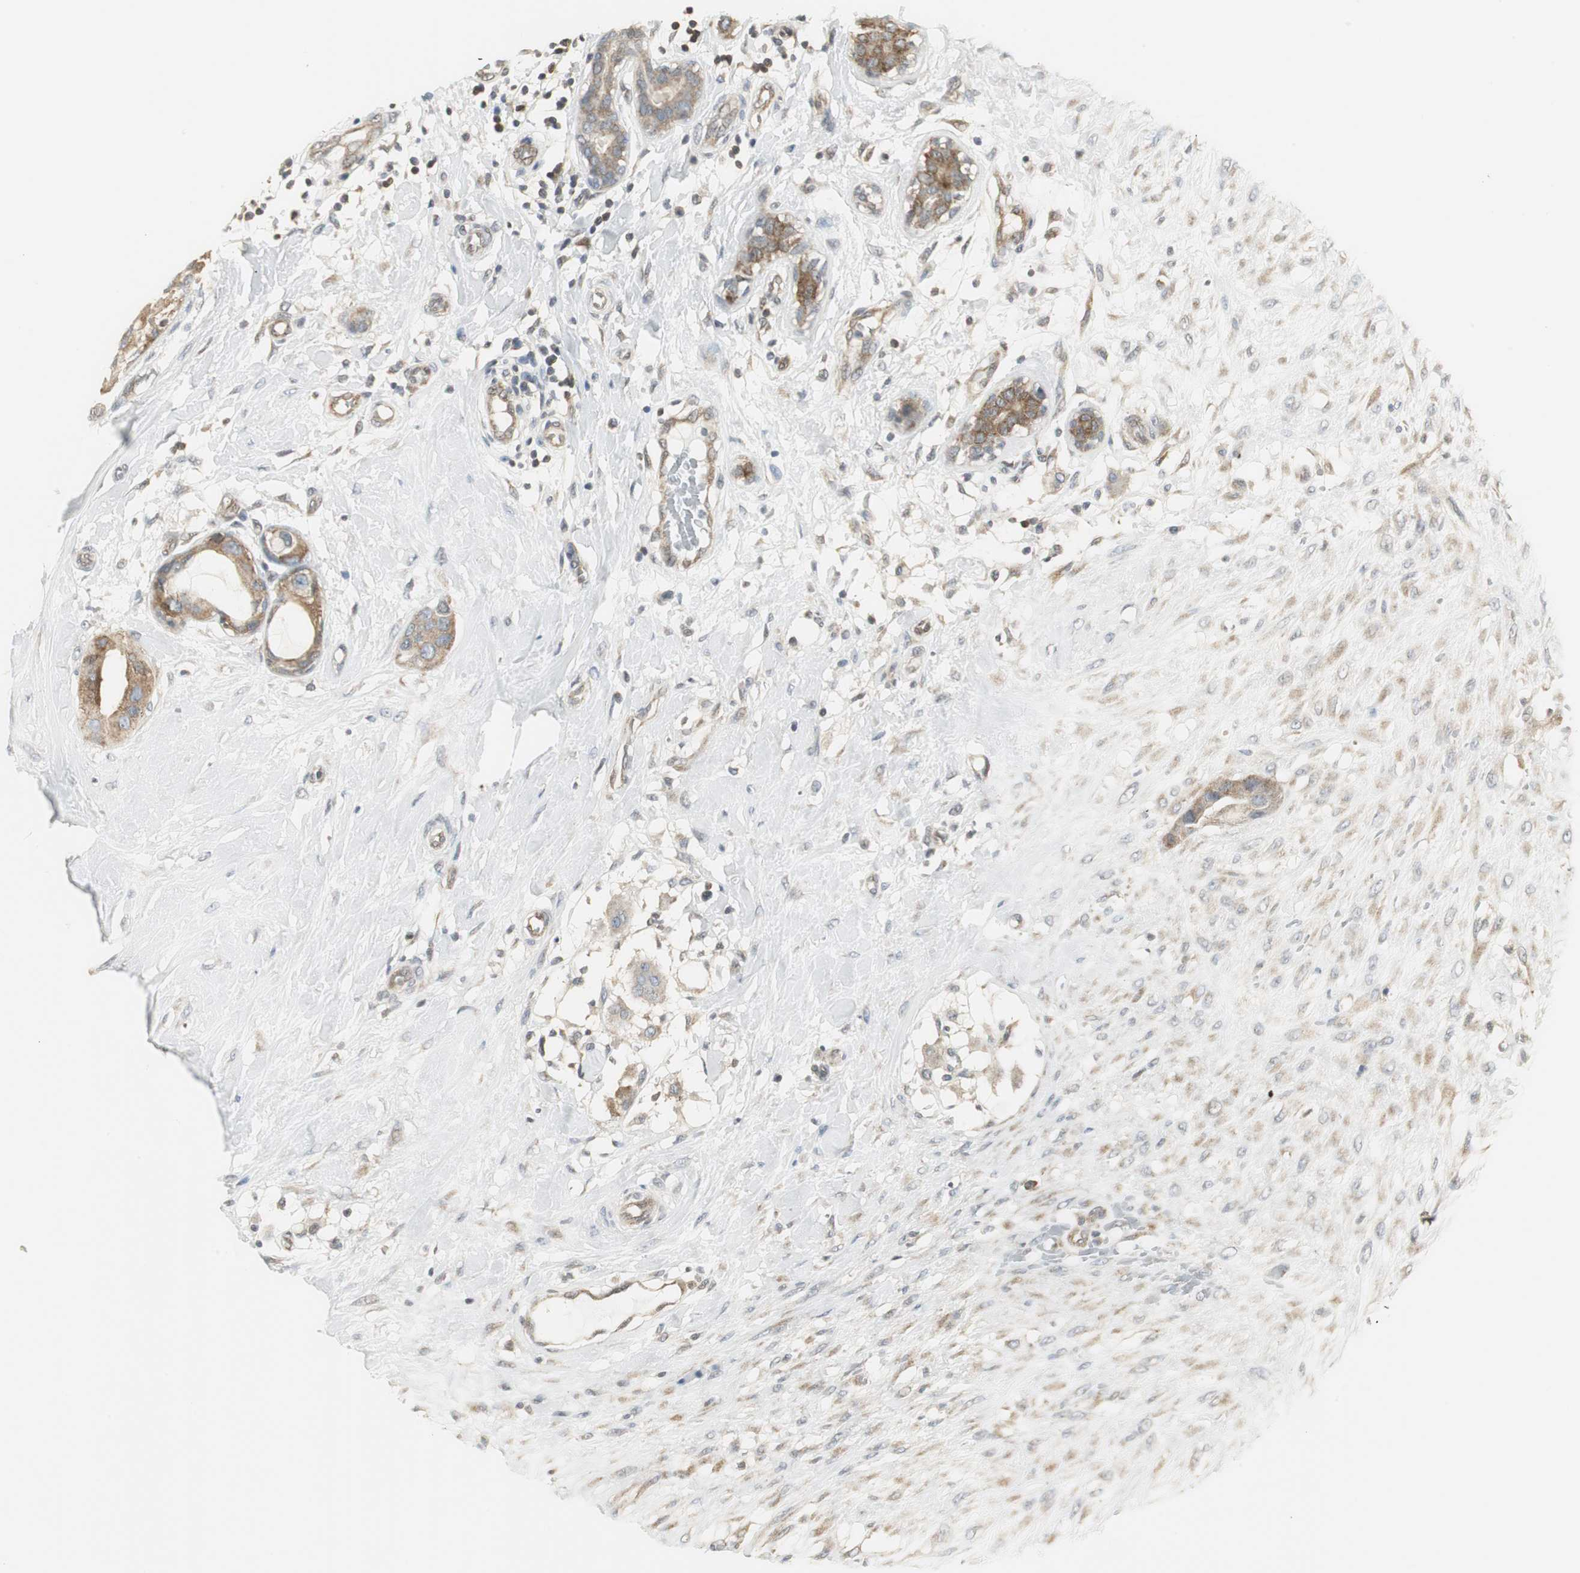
{"staining": {"intensity": "moderate", "quantity": ">75%", "location": "cytoplasmic/membranous"}, "tissue": "breast cancer", "cell_type": "Tumor cells", "image_type": "cancer", "snomed": [{"axis": "morphology", "description": "Duct carcinoma"}, {"axis": "topography", "description": "Breast"}], "caption": "A micrograph of human breast intraductal carcinoma stained for a protein demonstrates moderate cytoplasmic/membranous brown staining in tumor cells. (DAB IHC, brown staining for protein, blue staining for nuclei).", "gene": "CCT5", "patient": {"sex": "female", "age": 40}}